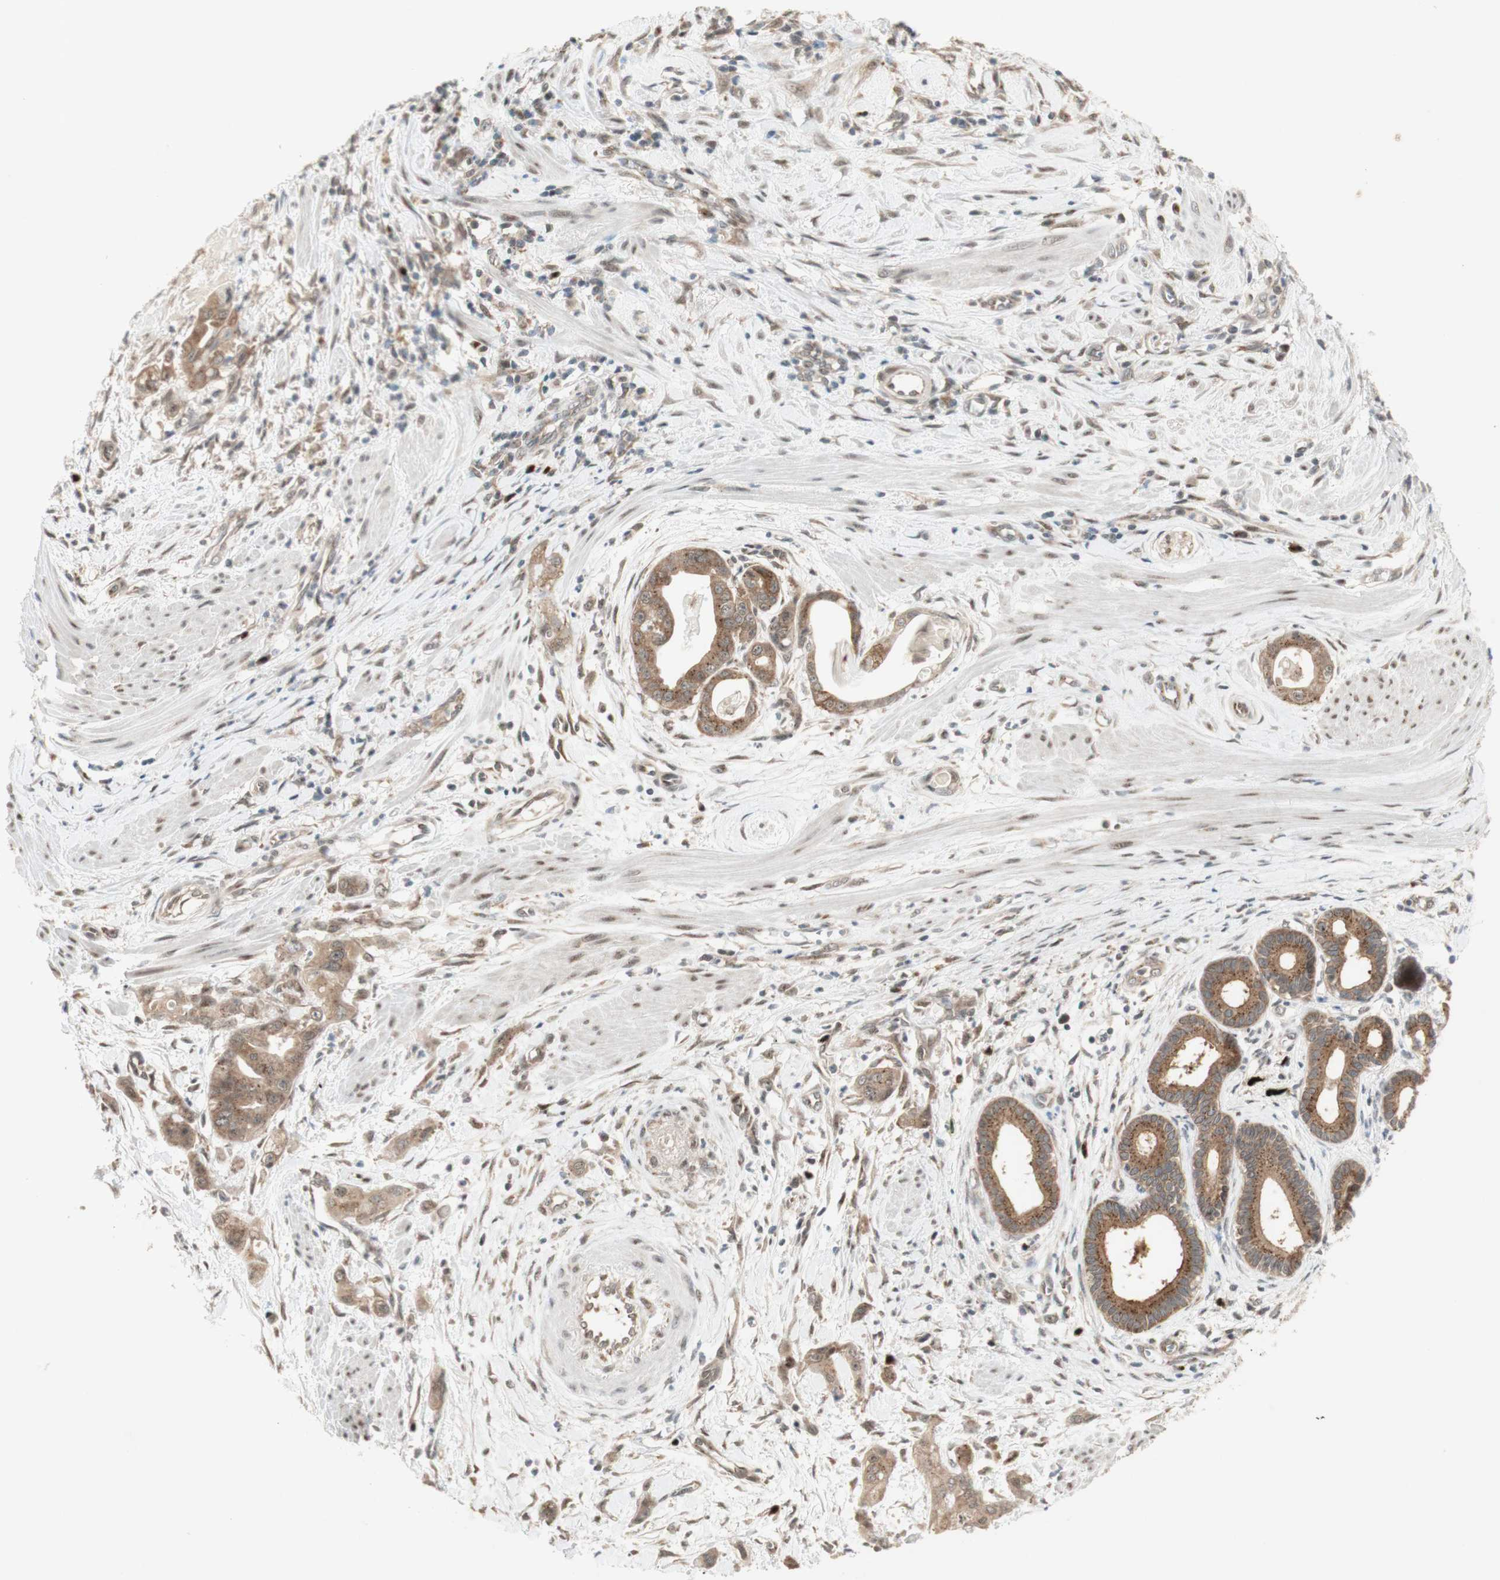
{"staining": {"intensity": "moderate", "quantity": ">75%", "location": "cytoplasmic/membranous"}, "tissue": "pancreatic cancer", "cell_type": "Tumor cells", "image_type": "cancer", "snomed": [{"axis": "morphology", "description": "Adenocarcinoma, NOS"}, {"axis": "topography", "description": "Pancreas"}], "caption": "Immunohistochemistry (IHC) of human pancreatic cancer reveals medium levels of moderate cytoplasmic/membranous positivity in approximately >75% of tumor cells. (DAB (3,3'-diaminobenzidine) IHC with brightfield microscopy, high magnification).", "gene": "CYLD", "patient": {"sex": "female", "age": 75}}